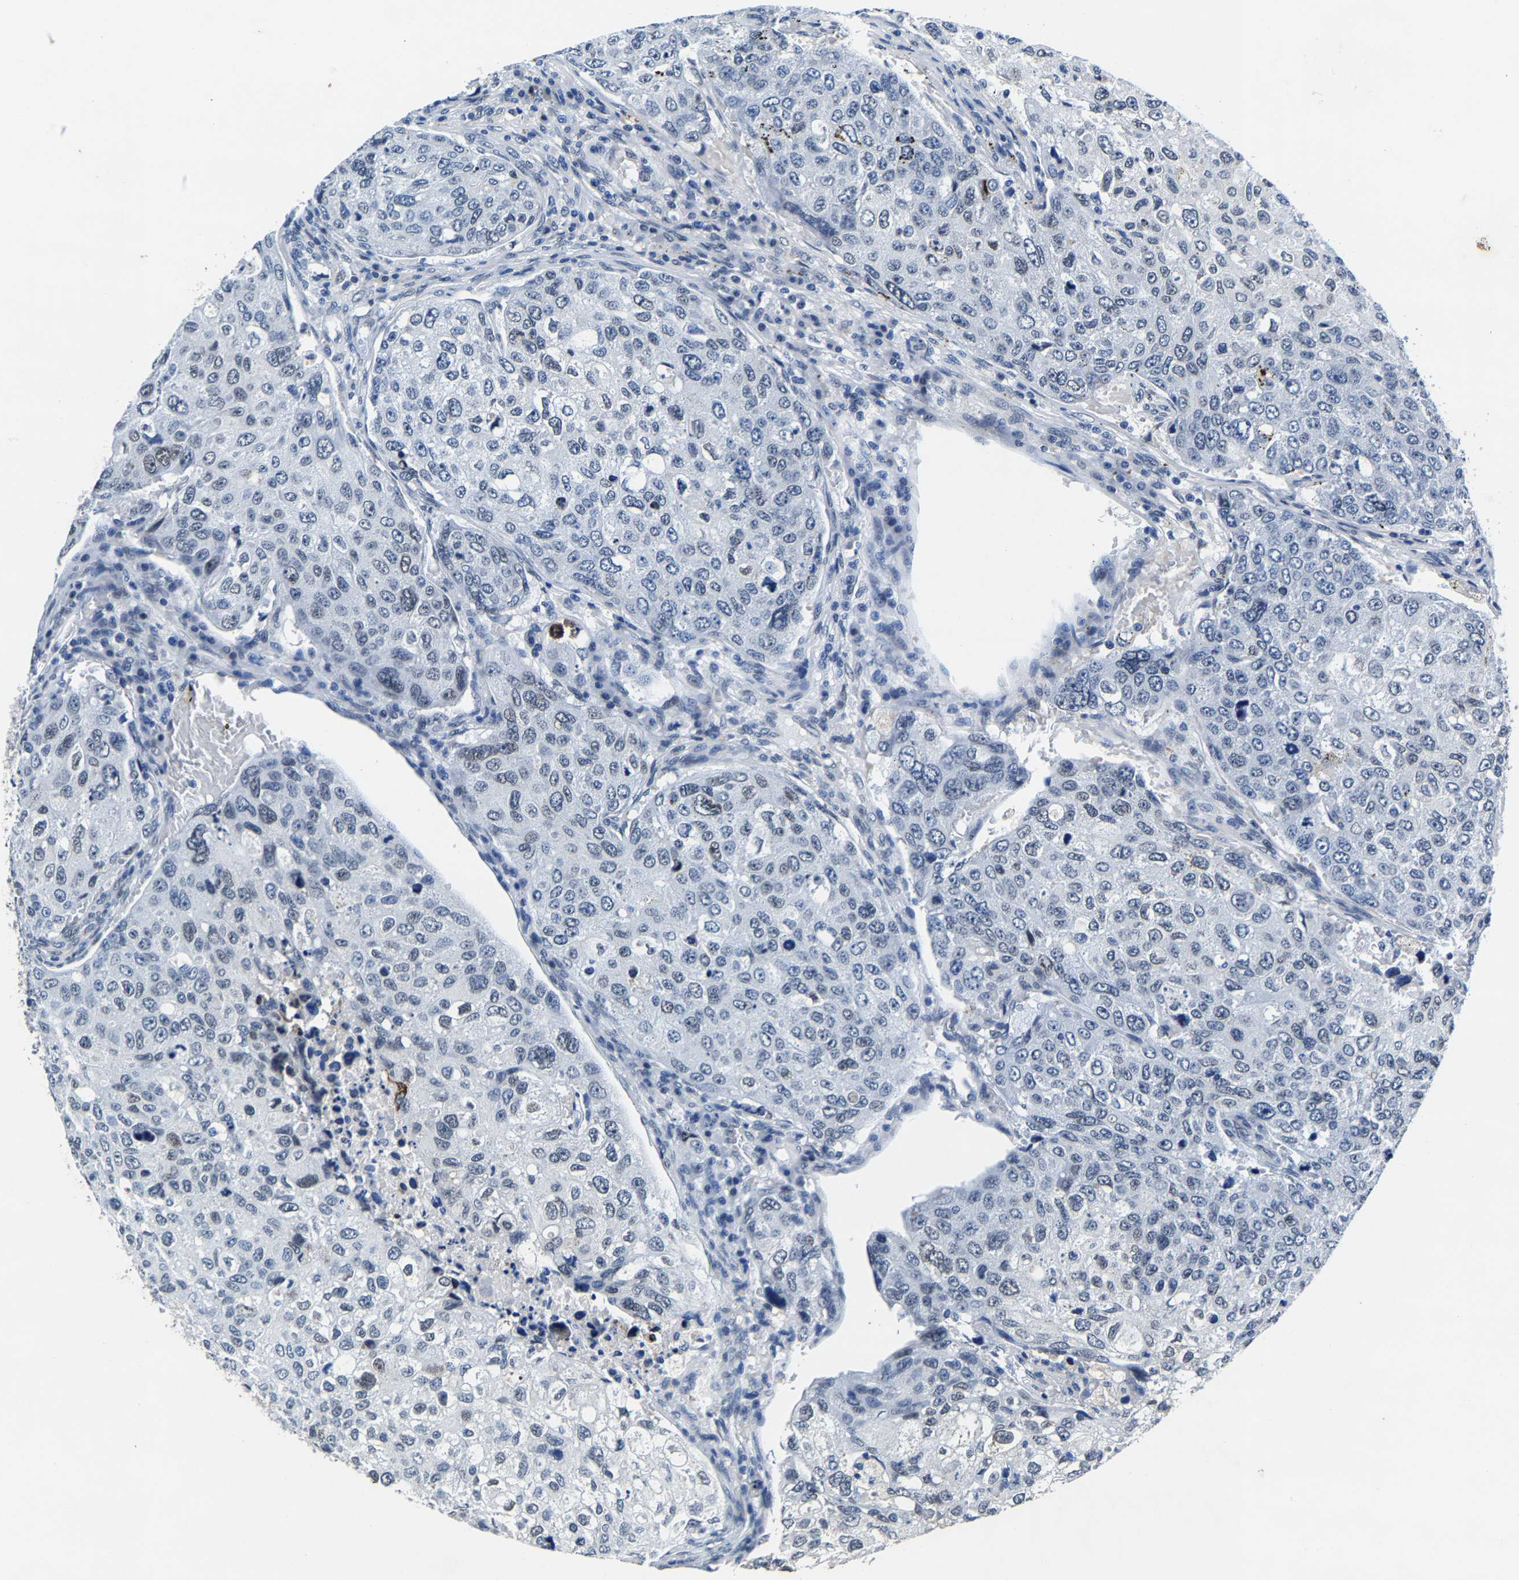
{"staining": {"intensity": "negative", "quantity": "none", "location": "none"}, "tissue": "urothelial cancer", "cell_type": "Tumor cells", "image_type": "cancer", "snomed": [{"axis": "morphology", "description": "Urothelial carcinoma, High grade"}, {"axis": "topography", "description": "Lymph node"}, {"axis": "topography", "description": "Urinary bladder"}], "caption": "Urothelial cancer was stained to show a protein in brown. There is no significant positivity in tumor cells.", "gene": "UBN2", "patient": {"sex": "male", "age": 51}}